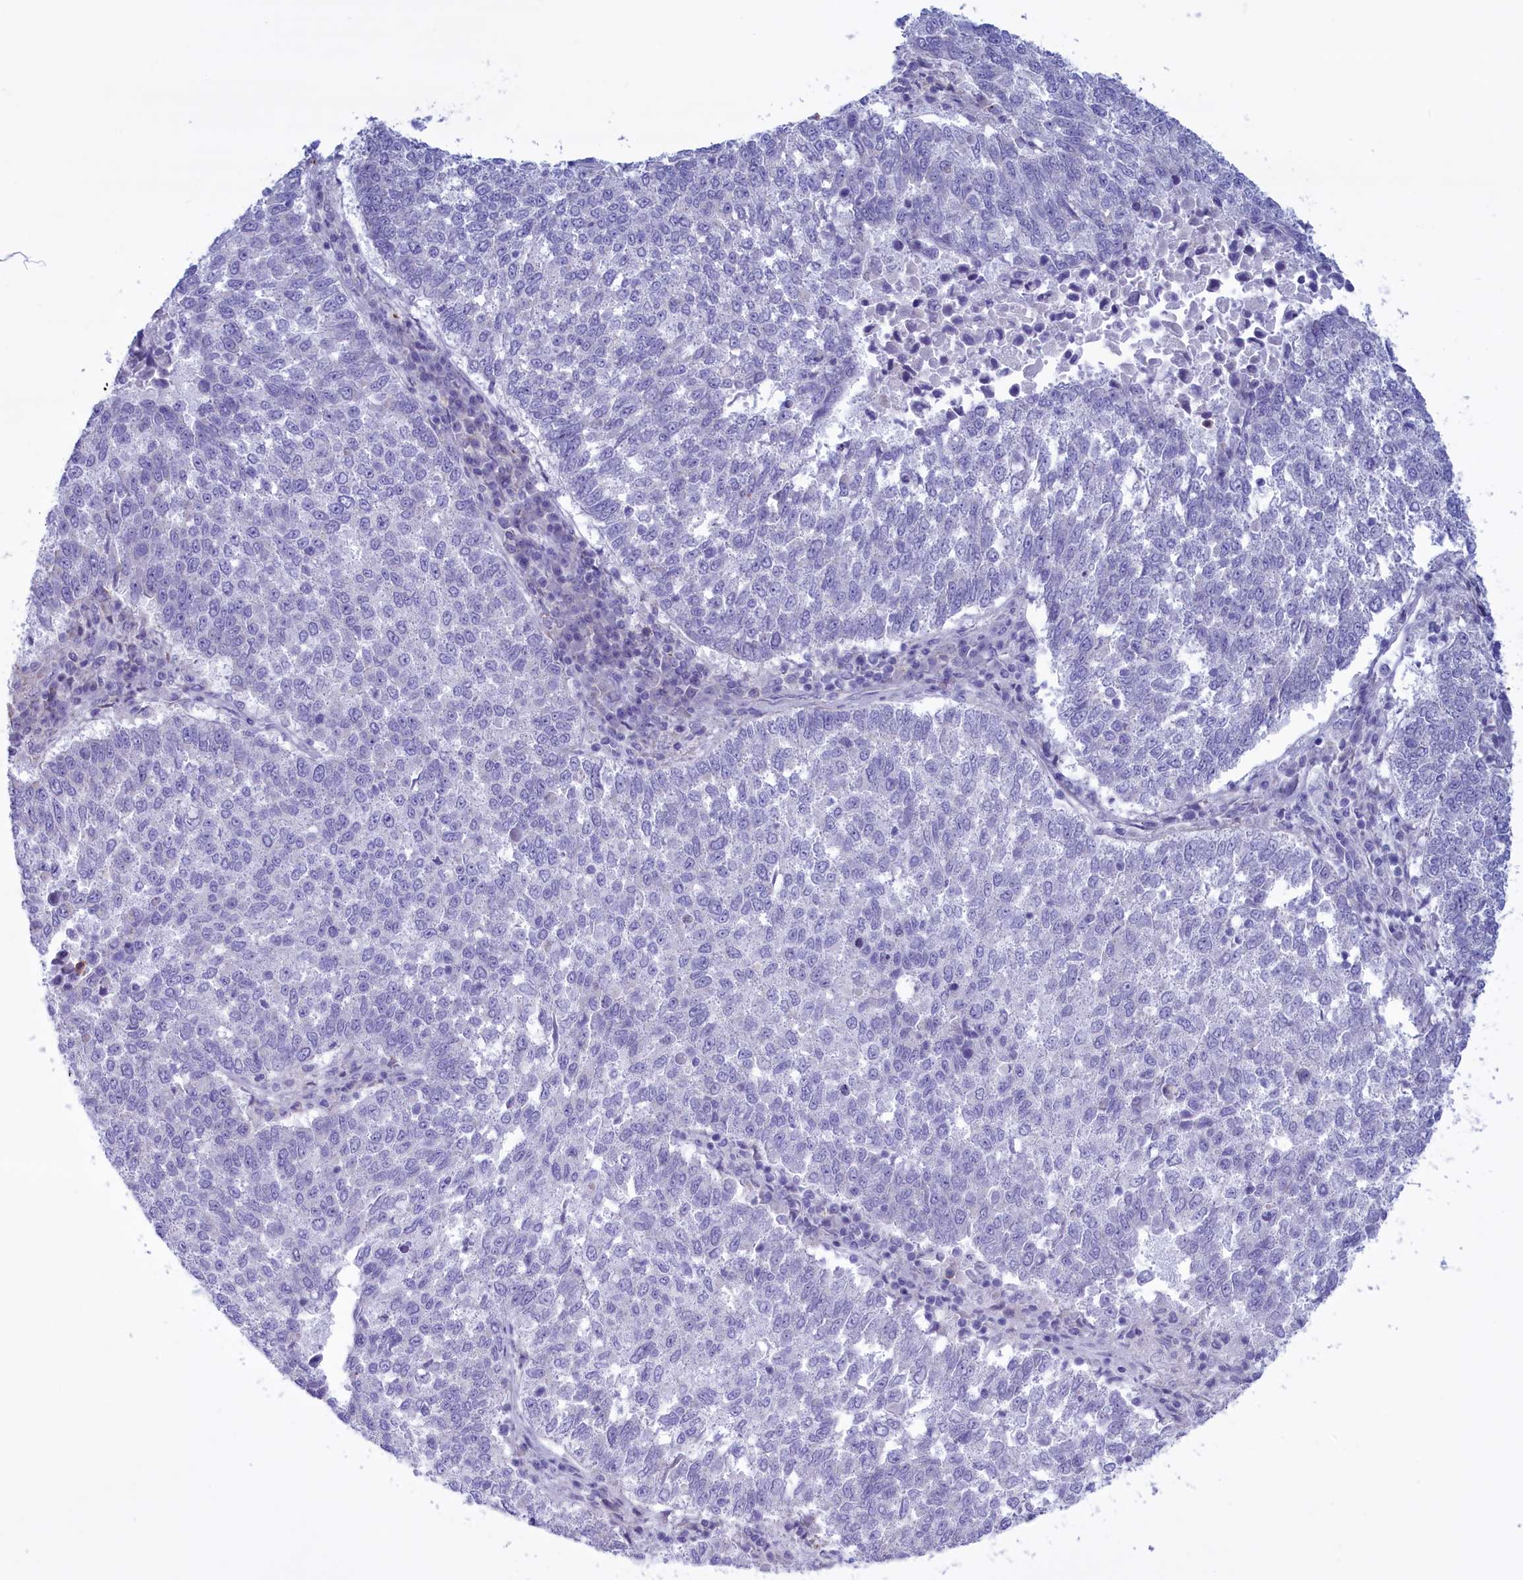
{"staining": {"intensity": "negative", "quantity": "none", "location": "none"}, "tissue": "lung cancer", "cell_type": "Tumor cells", "image_type": "cancer", "snomed": [{"axis": "morphology", "description": "Squamous cell carcinoma, NOS"}, {"axis": "topography", "description": "Lung"}], "caption": "Immunohistochemistry histopathology image of neoplastic tissue: human lung cancer (squamous cell carcinoma) stained with DAB (3,3'-diaminobenzidine) reveals no significant protein positivity in tumor cells.", "gene": "MPV17L2", "patient": {"sex": "male", "age": 73}}